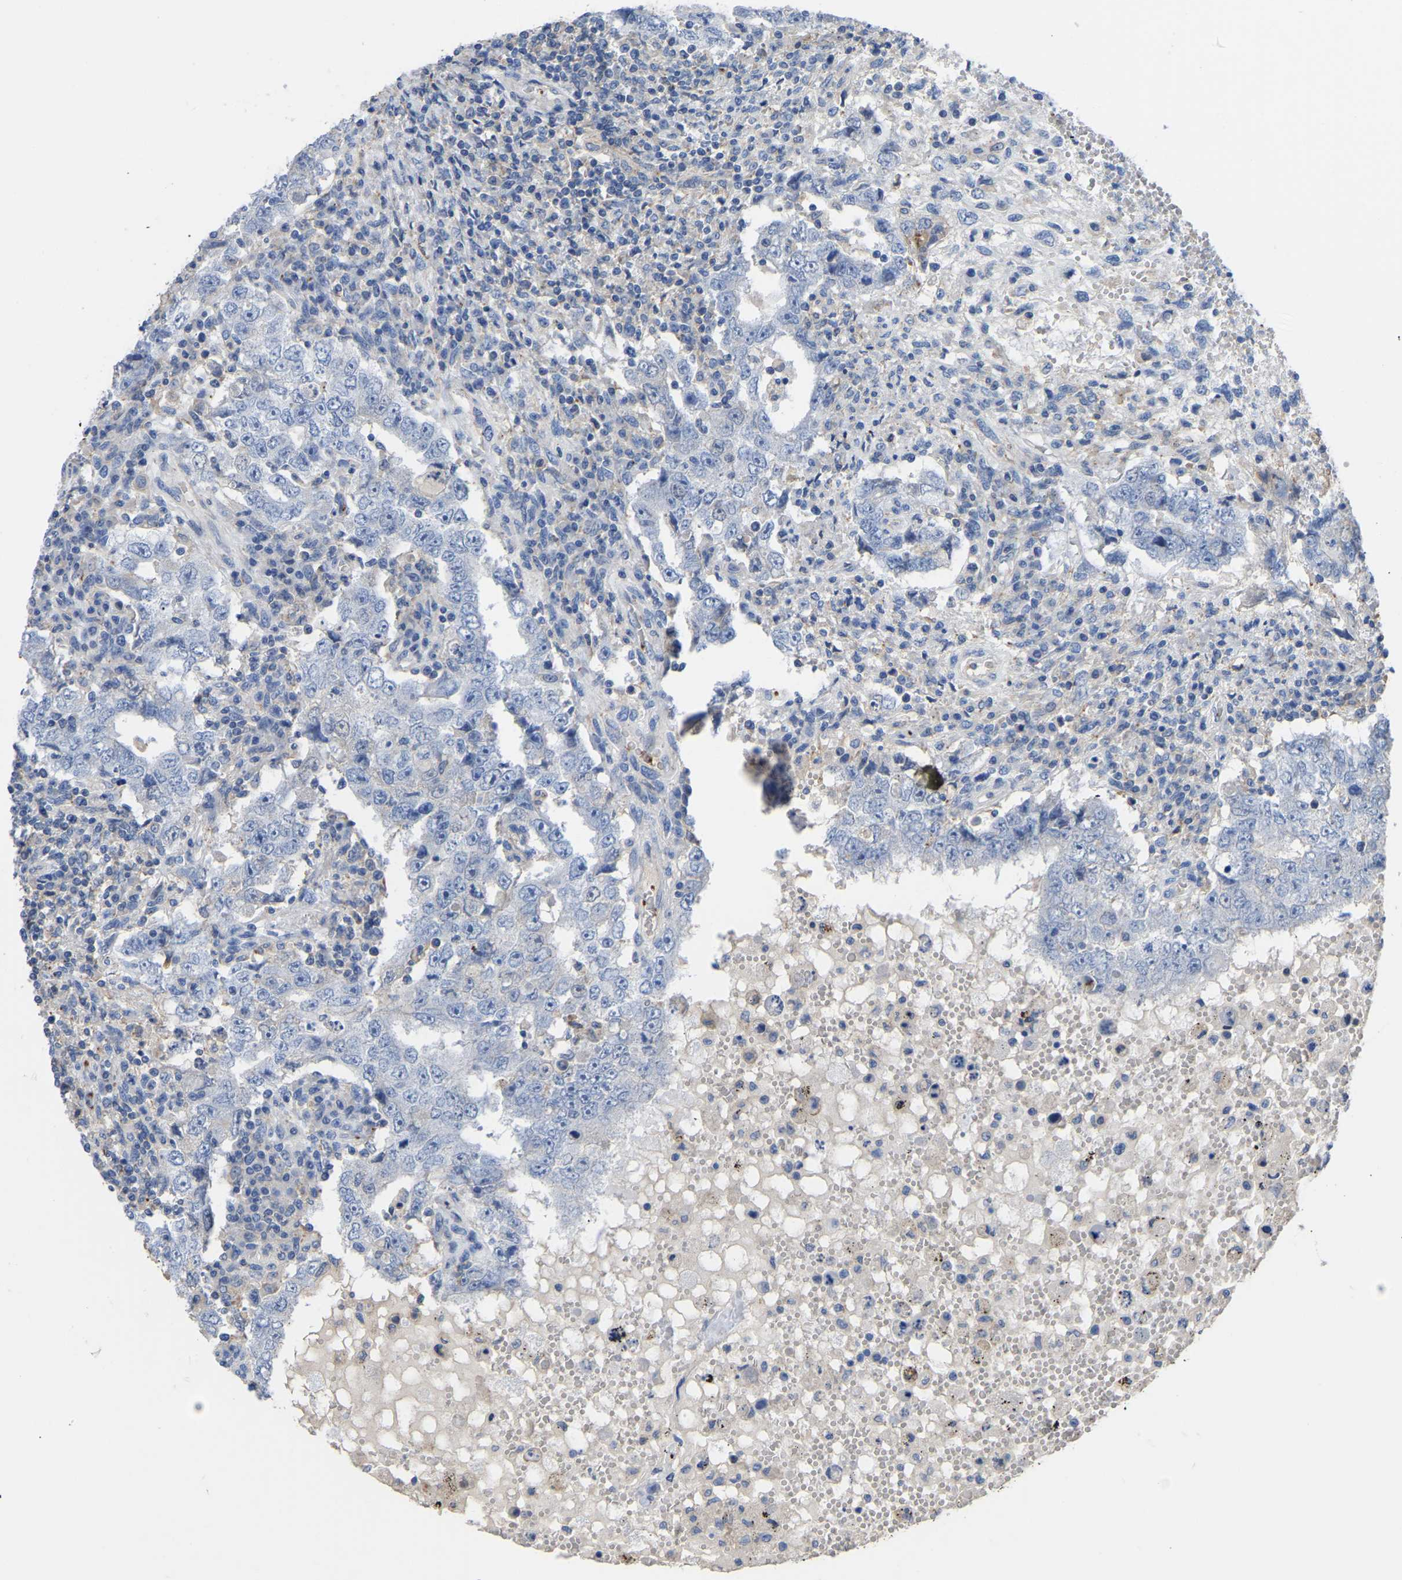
{"staining": {"intensity": "negative", "quantity": "none", "location": "none"}, "tissue": "testis cancer", "cell_type": "Tumor cells", "image_type": "cancer", "snomed": [{"axis": "morphology", "description": "Carcinoma, Embryonal, NOS"}, {"axis": "topography", "description": "Testis"}], "caption": "An immunohistochemistry micrograph of testis cancer is shown. There is no staining in tumor cells of testis cancer. (DAB (3,3'-diaminobenzidine) immunohistochemistry with hematoxylin counter stain).", "gene": "ZNF449", "patient": {"sex": "male", "age": 26}}